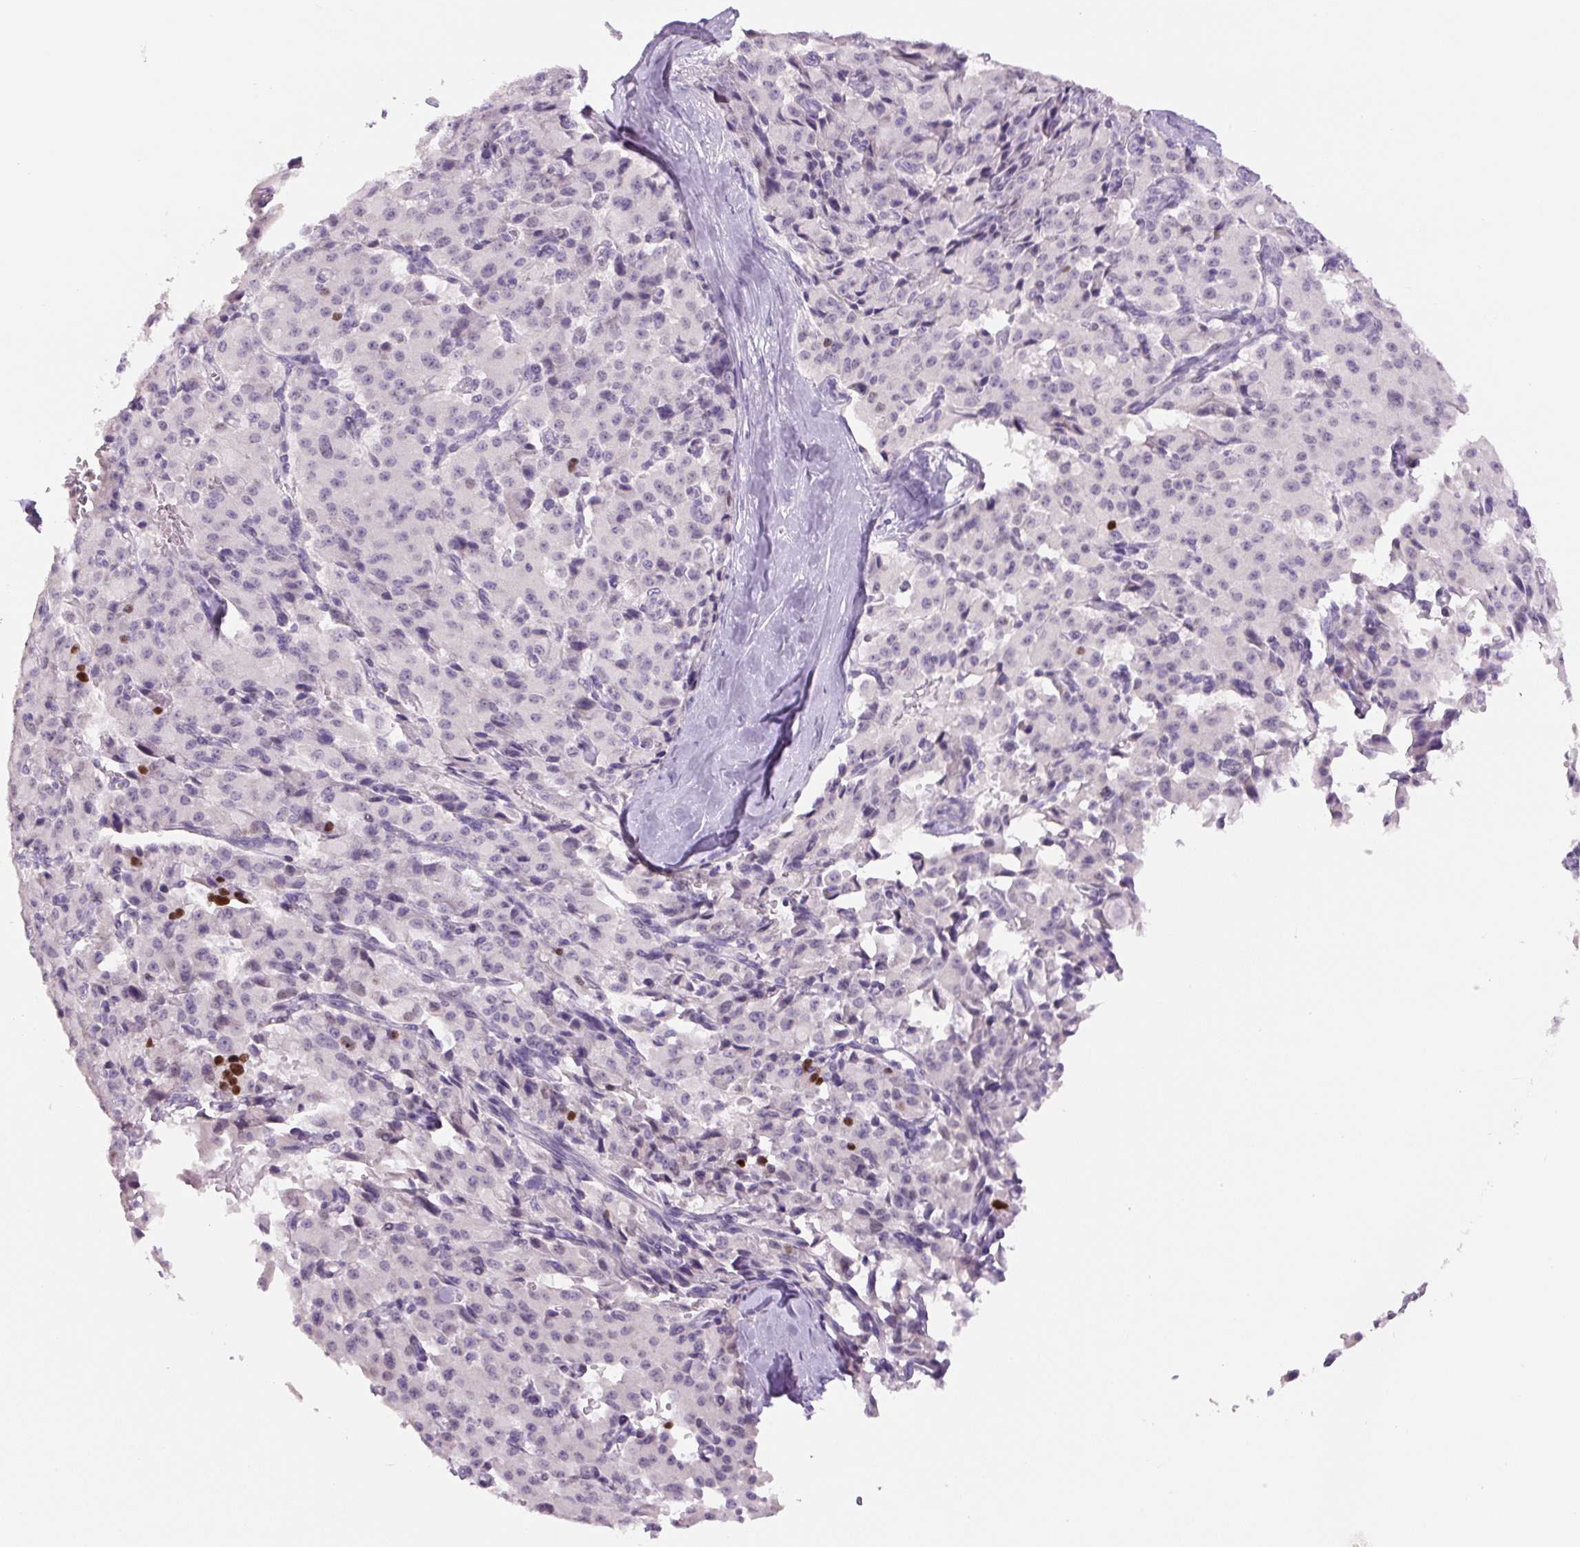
{"staining": {"intensity": "negative", "quantity": "none", "location": "none"}, "tissue": "pancreatic cancer", "cell_type": "Tumor cells", "image_type": "cancer", "snomed": [{"axis": "morphology", "description": "Adenocarcinoma, NOS"}, {"axis": "topography", "description": "Pancreas"}], "caption": "IHC image of neoplastic tissue: human pancreatic cancer (adenocarcinoma) stained with DAB demonstrates no significant protein staining in tumor cells.", "gene": "SIX1", "patient": {"sex": "male", "age": 65}}